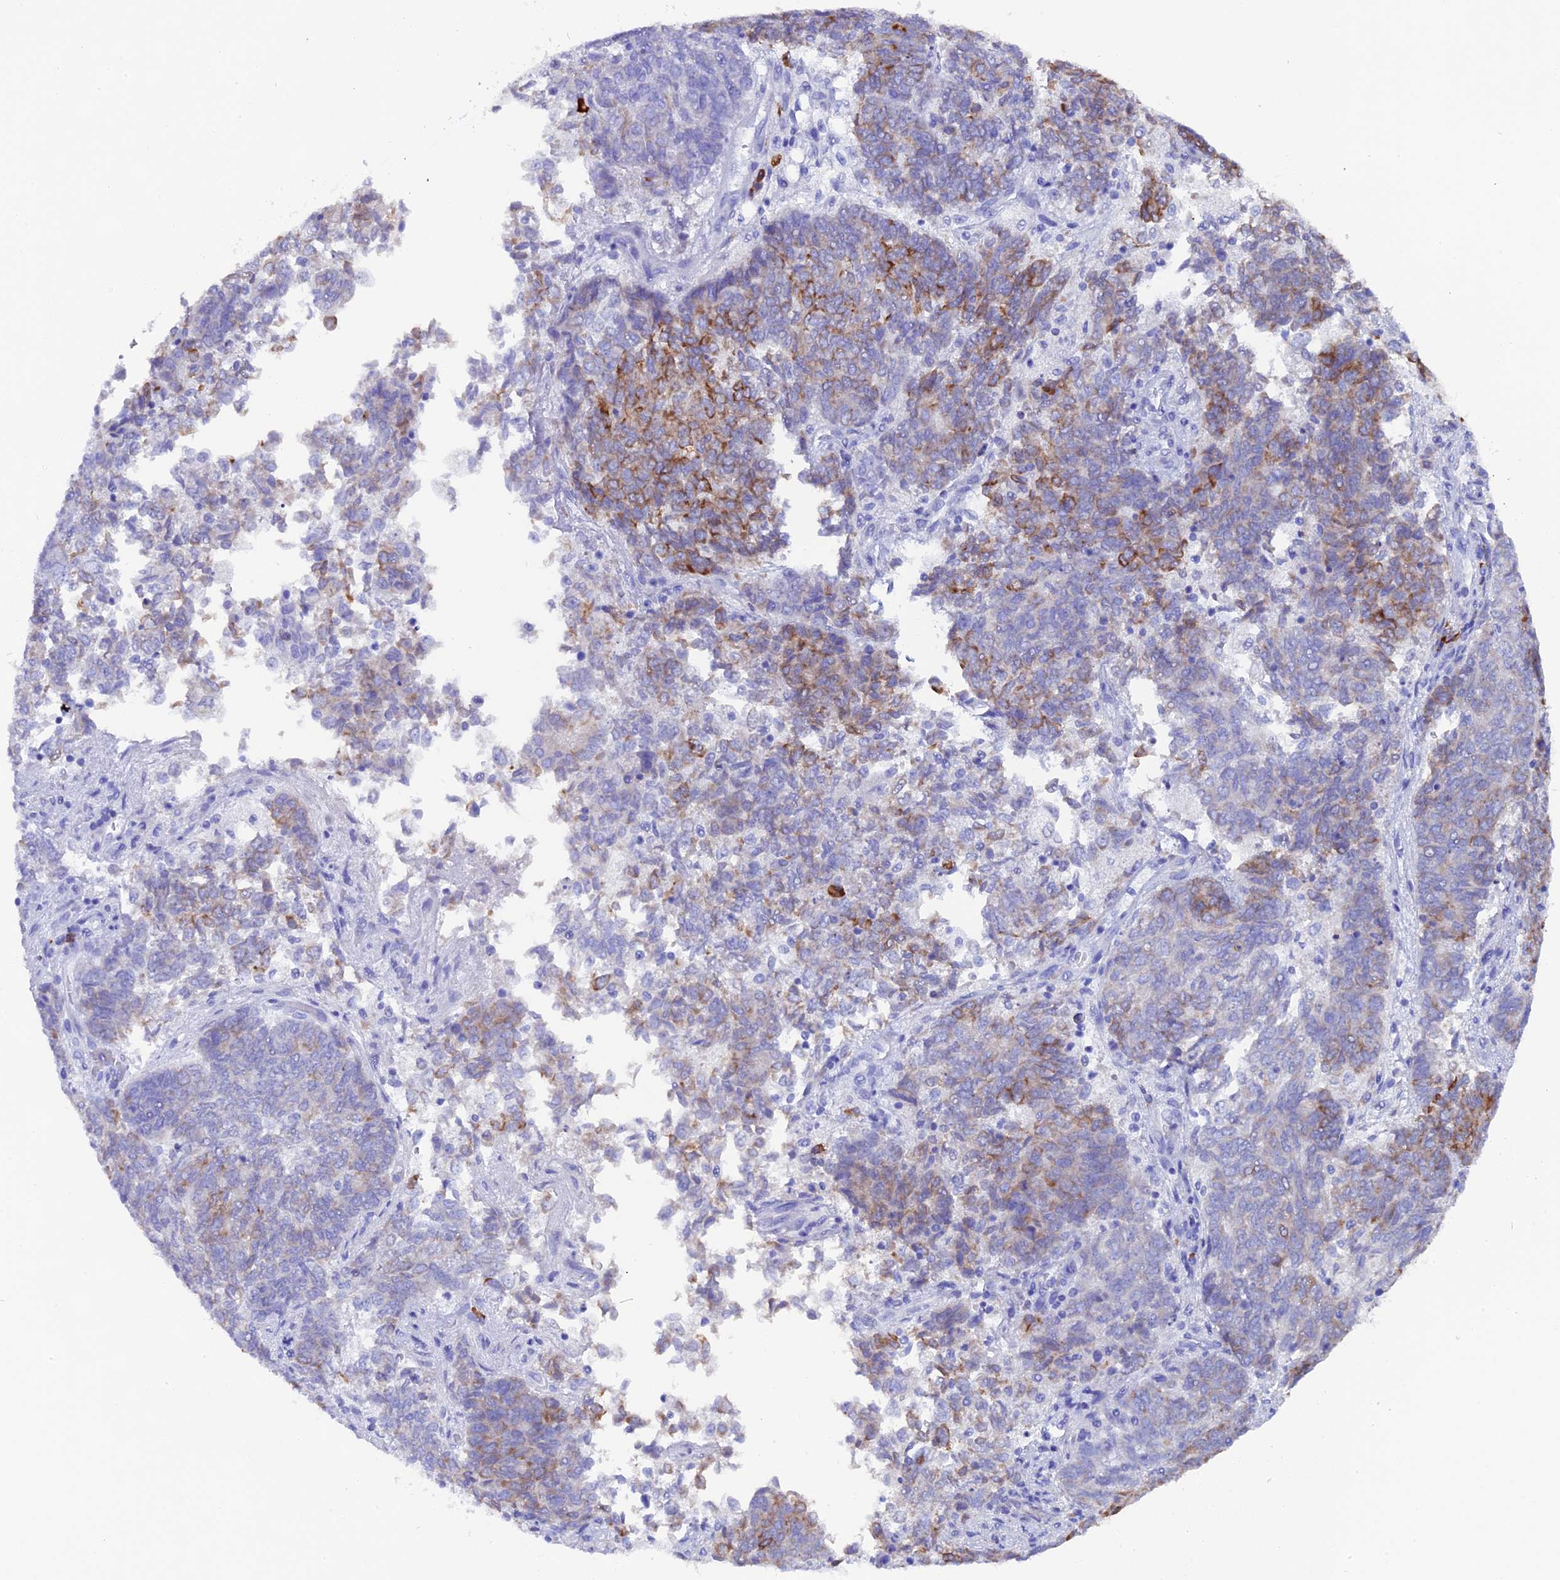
{"staining": {"intensity": "moderate", "quantity": "<25%", "location": "cytoplasmic/membranous"}, "tissue": "endometrial cancer", "cell_type": "Tumor cells", "image_type": "cancer", "snomed": [{"axis": "morphology", "description": "Adenocarcinoma, NOS"}, {"axis": "topography", "description": "Endometrium"}], "caption": "Moderate cytoplasmic/membranous protein expression is appreciated in approximately <25% of tumor cells in endometrial cancer (adenocarcinoma).", "gene": "FKBP11", "patient": {"sex": "female", "age": 80}}